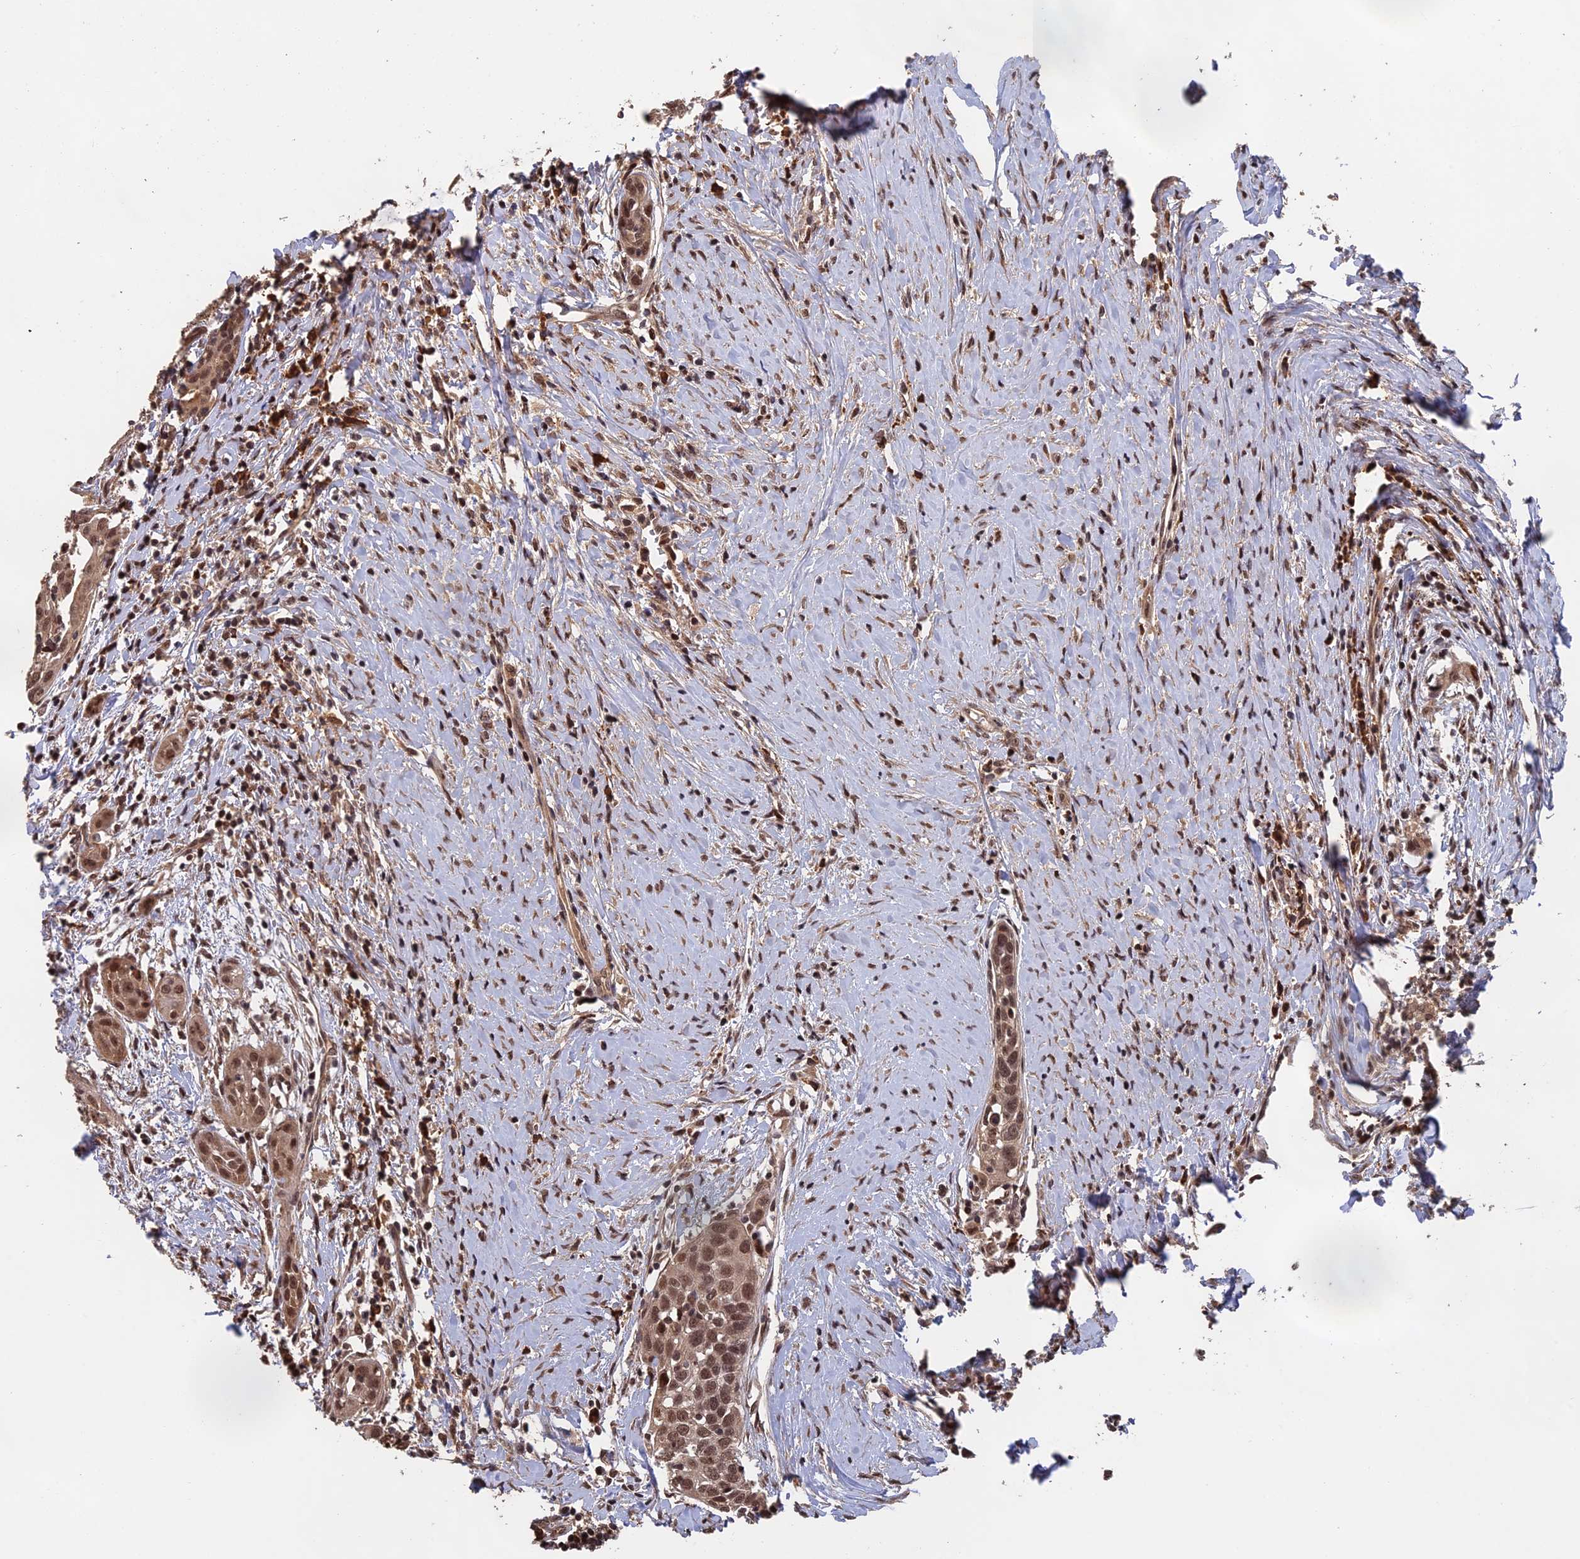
{"staining": {"intensity": "moderate", "quantity": ">75%", "location": "cytoplasmic/membranous,nuclear"}, "tissue": "head and neck cancer", "cell_type": "Tumor cells", "image_type": "cancer", "snomed": [{"axis": "morphology", "description": "Squamous cell carcinoma, NOS"}, {"axis": "topography", "description": "Oral tissue"}, {"axis": "topography", "description": "Head-Neck"}], "caption": "Brown immunohistochemical staining in head and neck cancer (squamous cell carcinoma) displays moderate cytoplasmic/membranous and nuclear positivity in approximately >75% of tumor cells.", "gene": "OSBPL1A", "patient": {"sex": "female", "age": 50}}